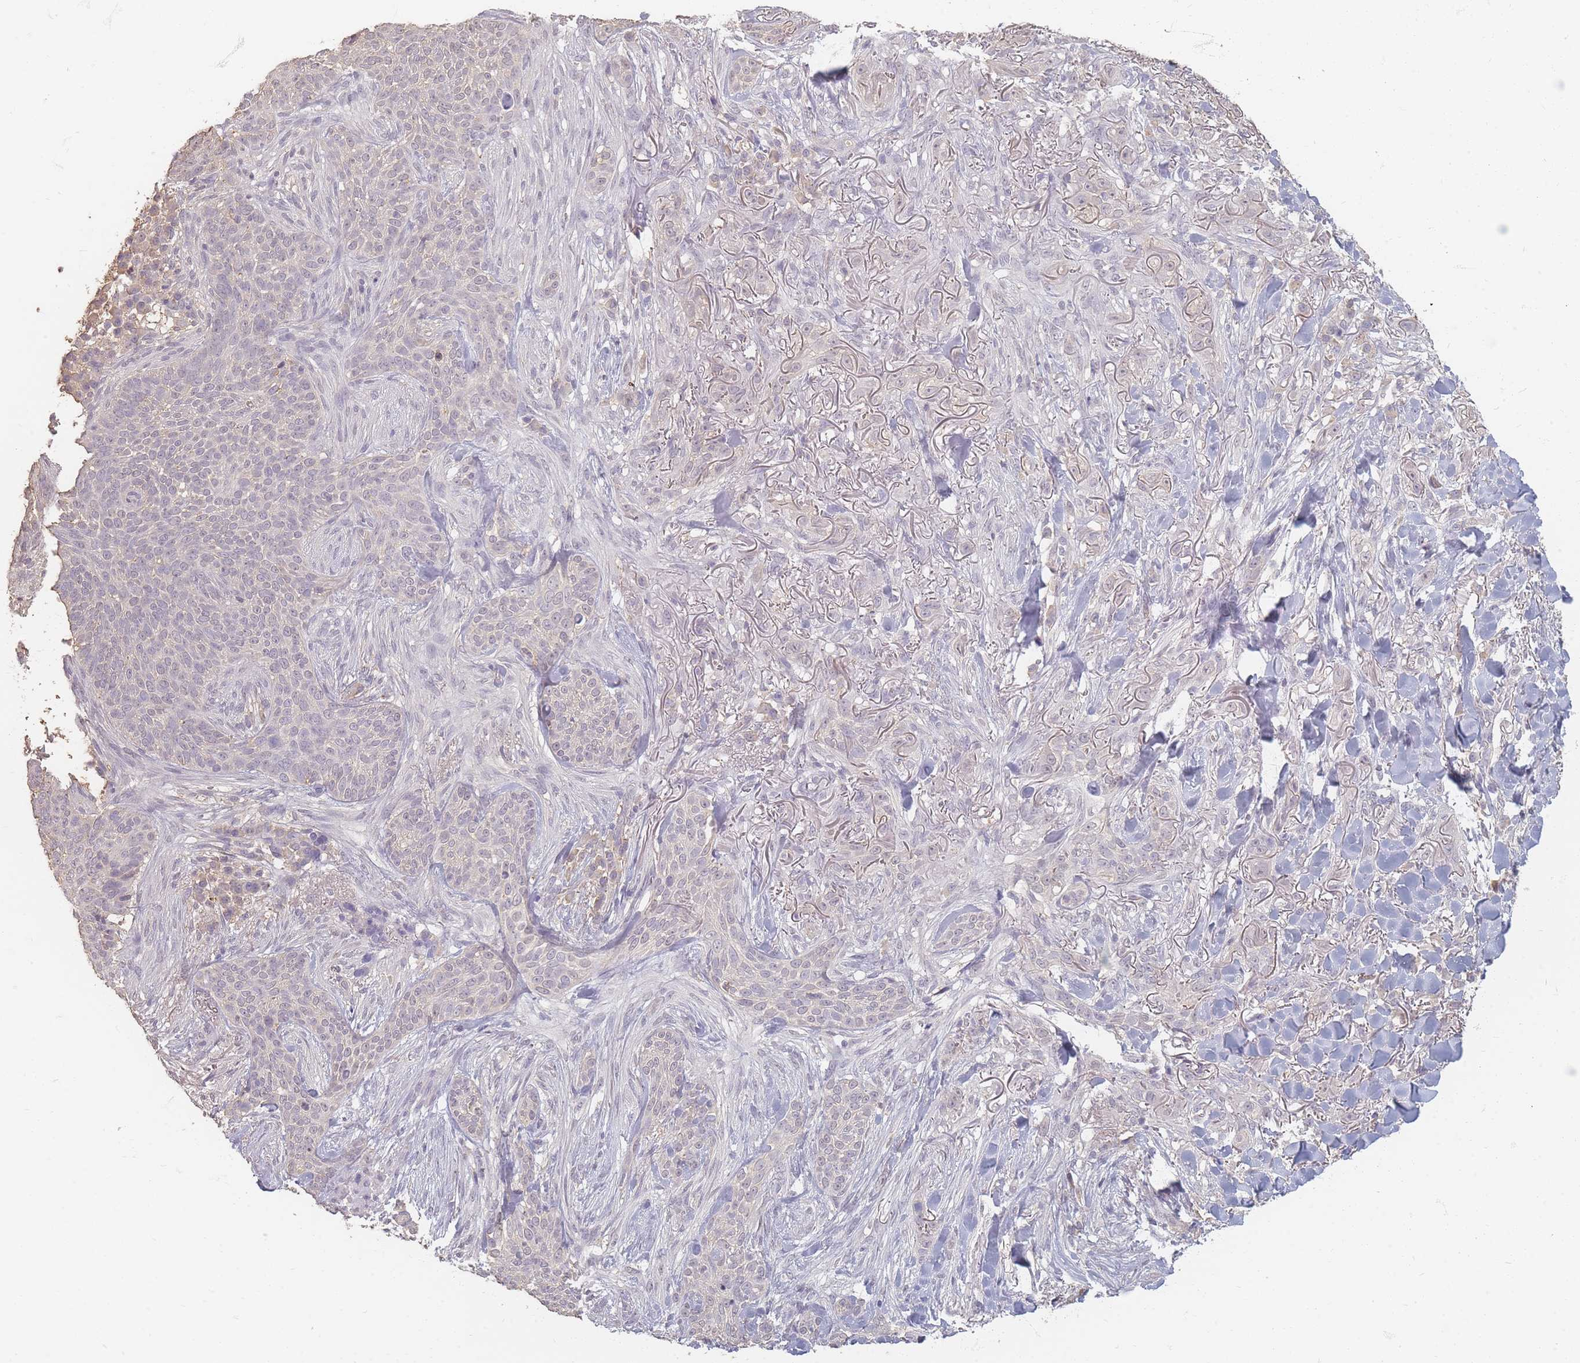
{"staining": {"intensity": "negative", "quantity": "none", "location": "none"}, "tissue": "skin cancer", "cell_type": "Tumor cells", "image_type": "cancer", "snomed": [{"axis": "morphology", "description": "Basal cell carcinoma"}, {"axis": "topography", "description": "Skin"}], "caption": "A high-resolution micrograph shows immunohistochemistry (IHC) staining of skin basal cell carcinoma, which shows no significant positivity in tumor cells.", "gene": "RFTN1", "patient": {"sex": "male", "age": 72}}